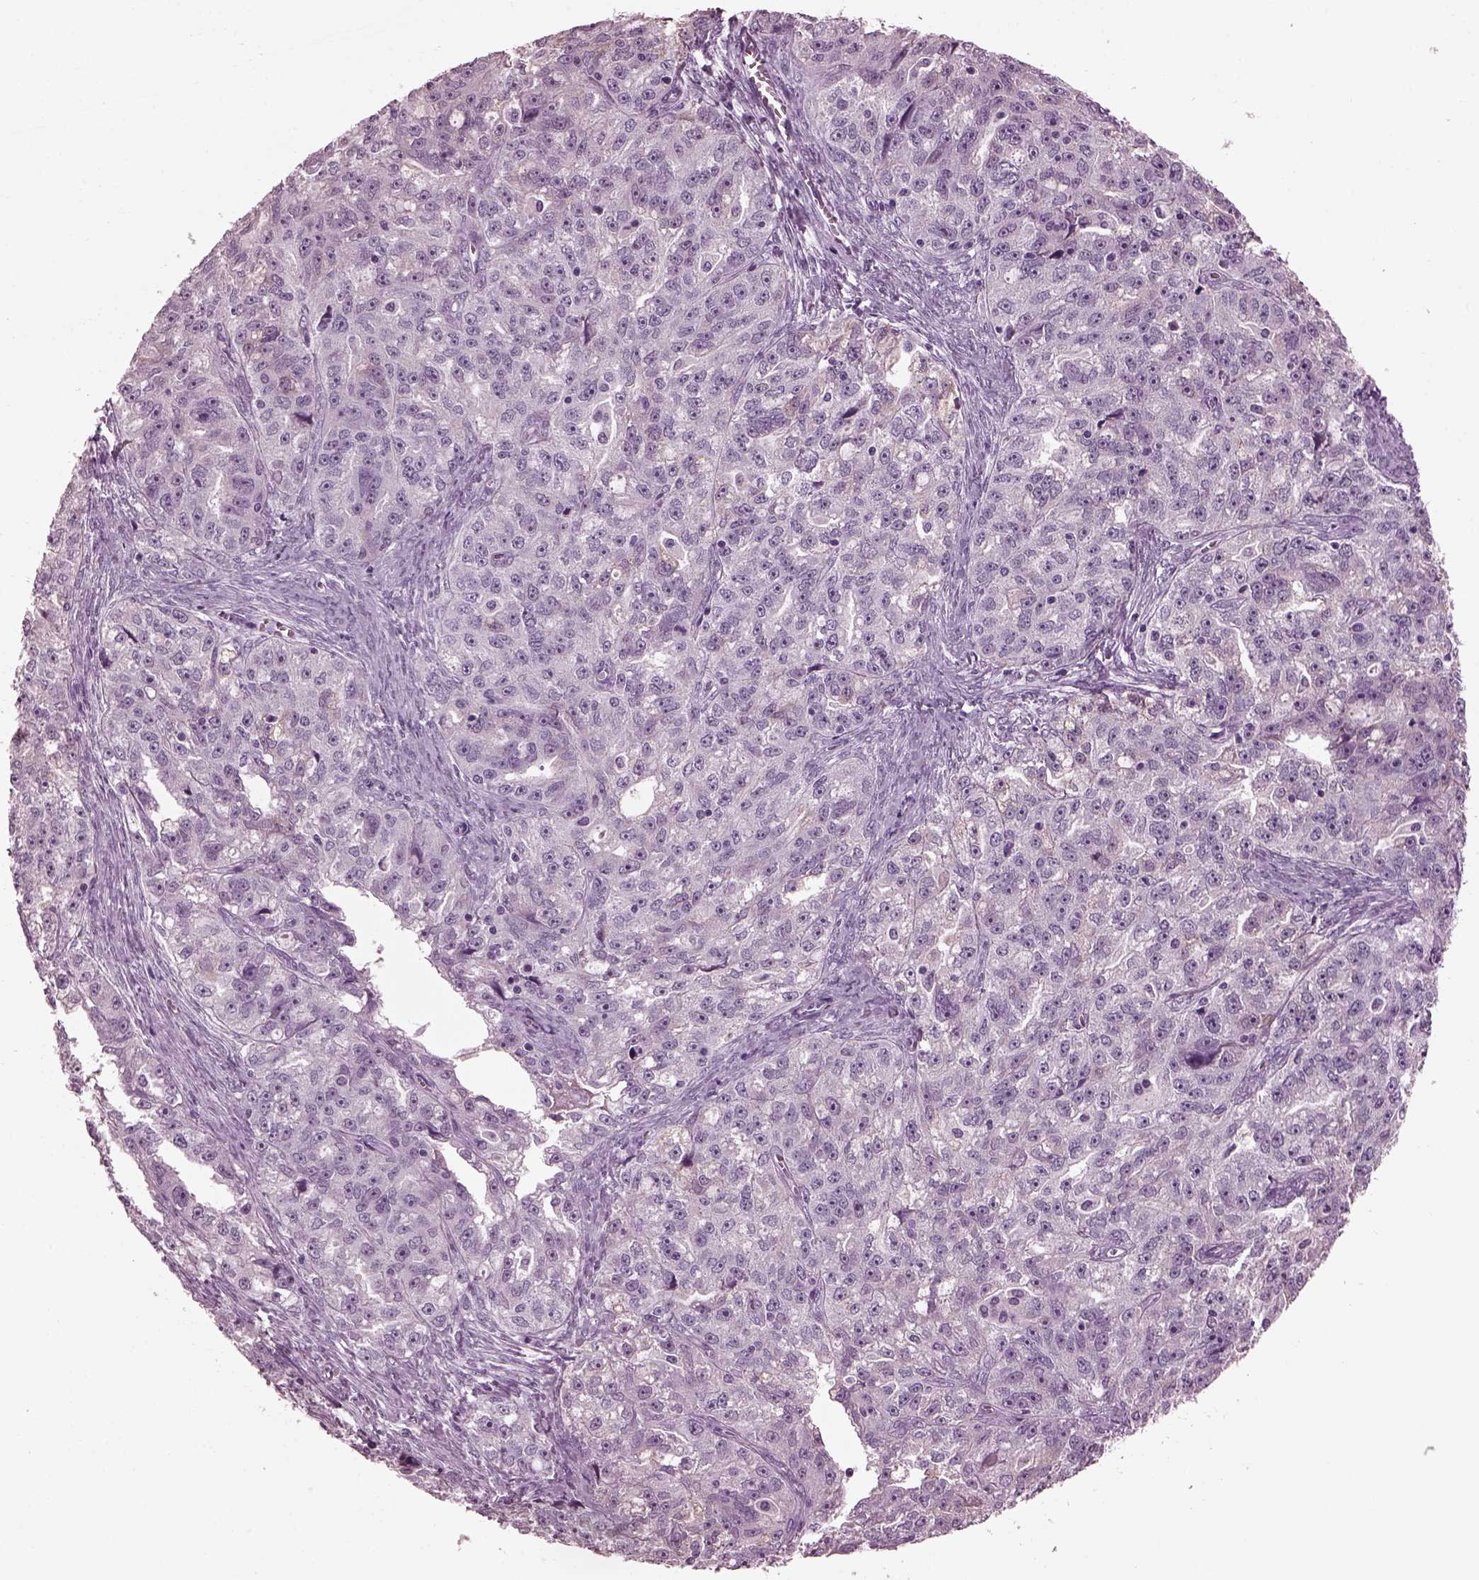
{"staining": {"intensity": "negative", "quantity": "none", "location": "none"}, "tissue": "ovarian cancer", "cell_type": "Tumor cells", "image_type": "cancer", "snomed": [{"axis": "morphology", "description": "Cystadenocarcinoma, serous, NOS"}, {"axis": "topography", "description": "Ovary"}], "caption": "Immunohistochemistry image of neoplastic tissue: human ovarian cancer stained with DAB (3,3'-diaminobenzidine) demonstrates no significant protein expression in tumor cells.", "gene": "MIB2", "patient": {"sex": "female", "age": 51}}